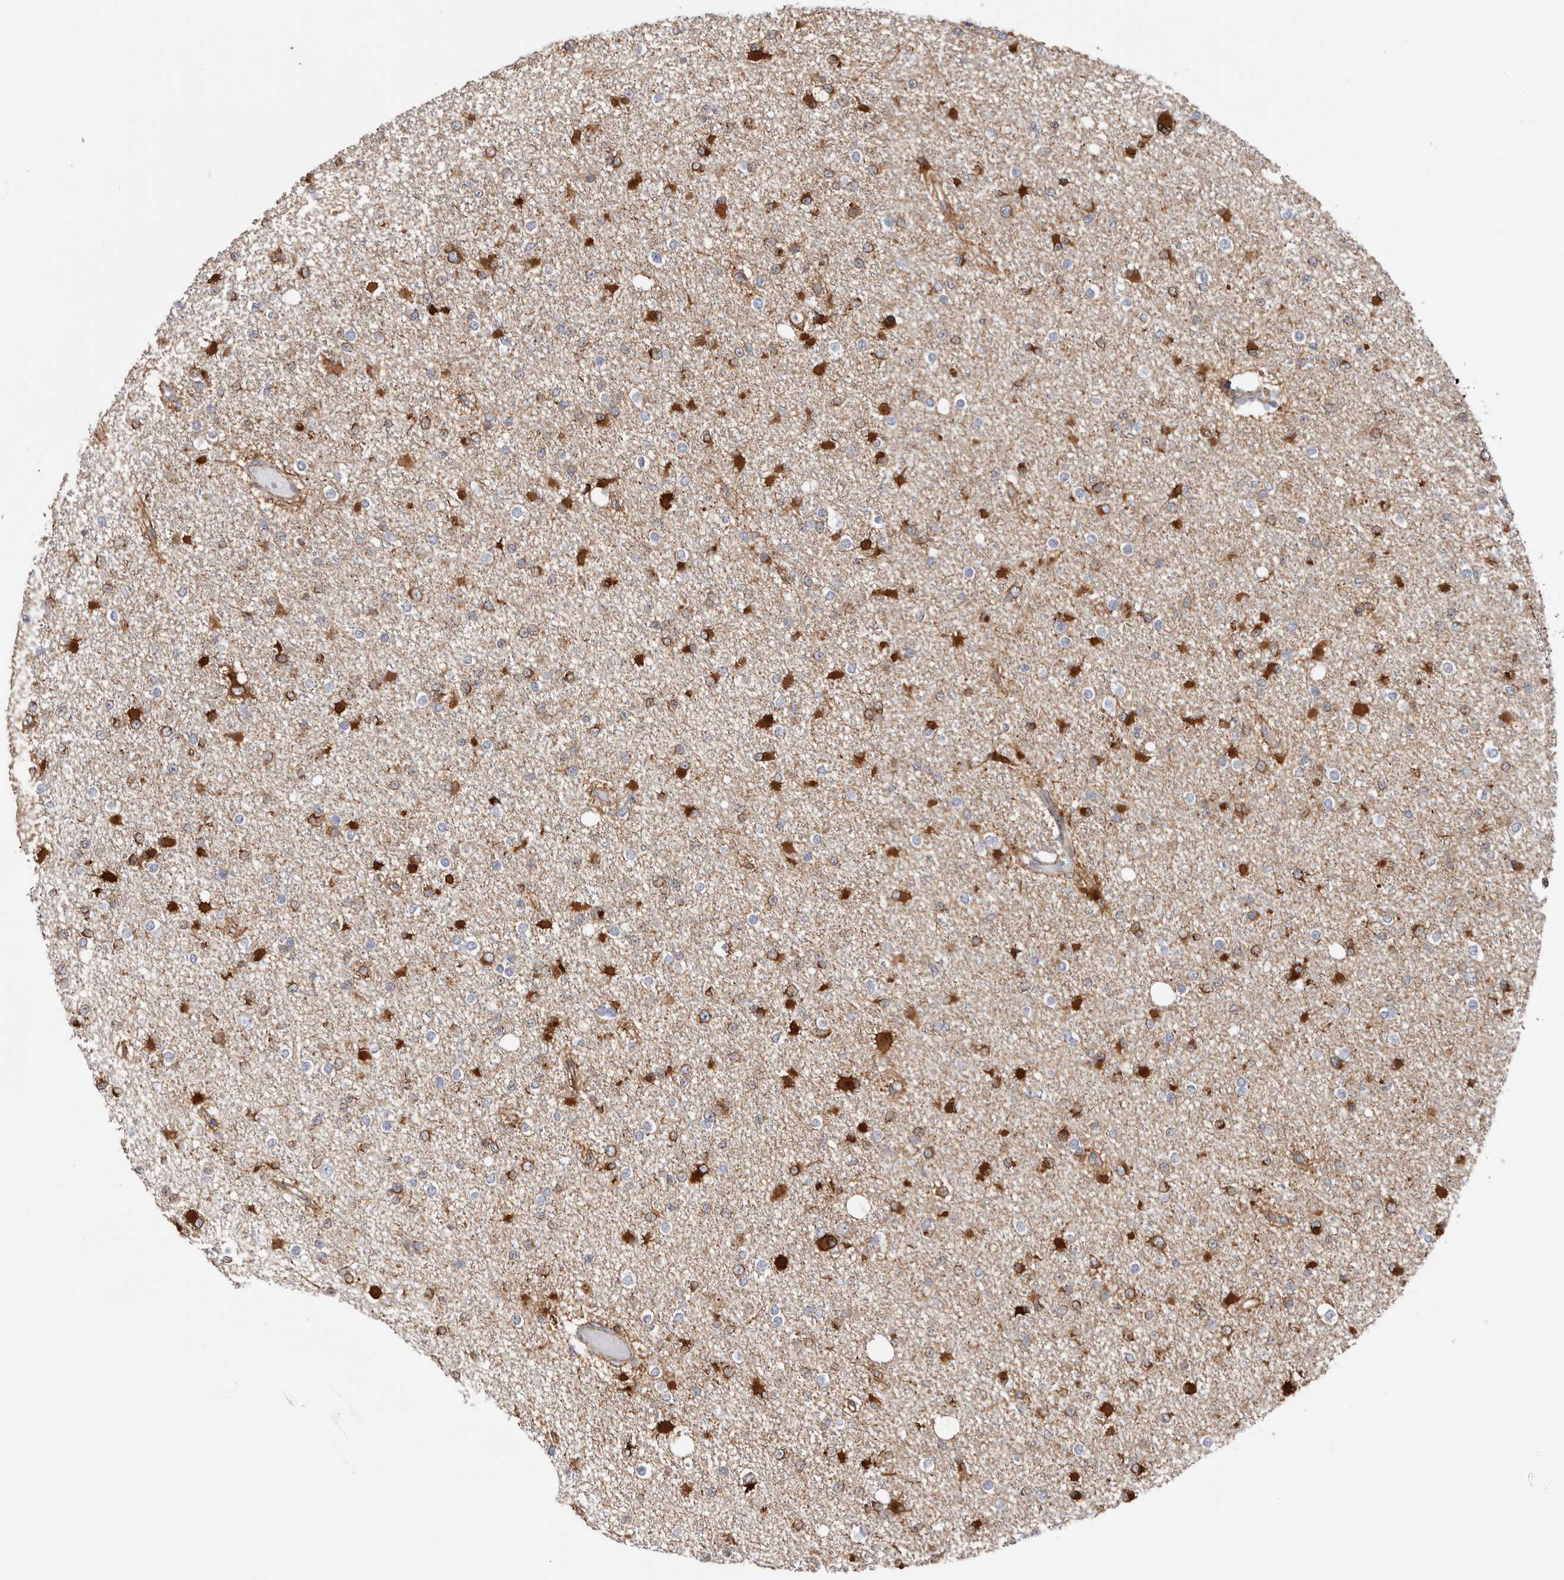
{"staining": {"intensity": "moderate", "quantity": "25%-75%", "location": "cytoplasmic/membranous"}, "tissue": "glioma", "cell_type": "Tumor cells", "image_type": "cancer", "snomed": [{"axis": "morphology", "description": "Glioma, malignant, Low grade"}, {"axis": "topography", "description": "Brain"}], "caption": "Glioma tissue shows moderate cytoplasmic/membranous expression in approximately 25%-75% of tumor cells", "gene": "SEMA3E", "patient": {"sex": "female", "age": 22}}